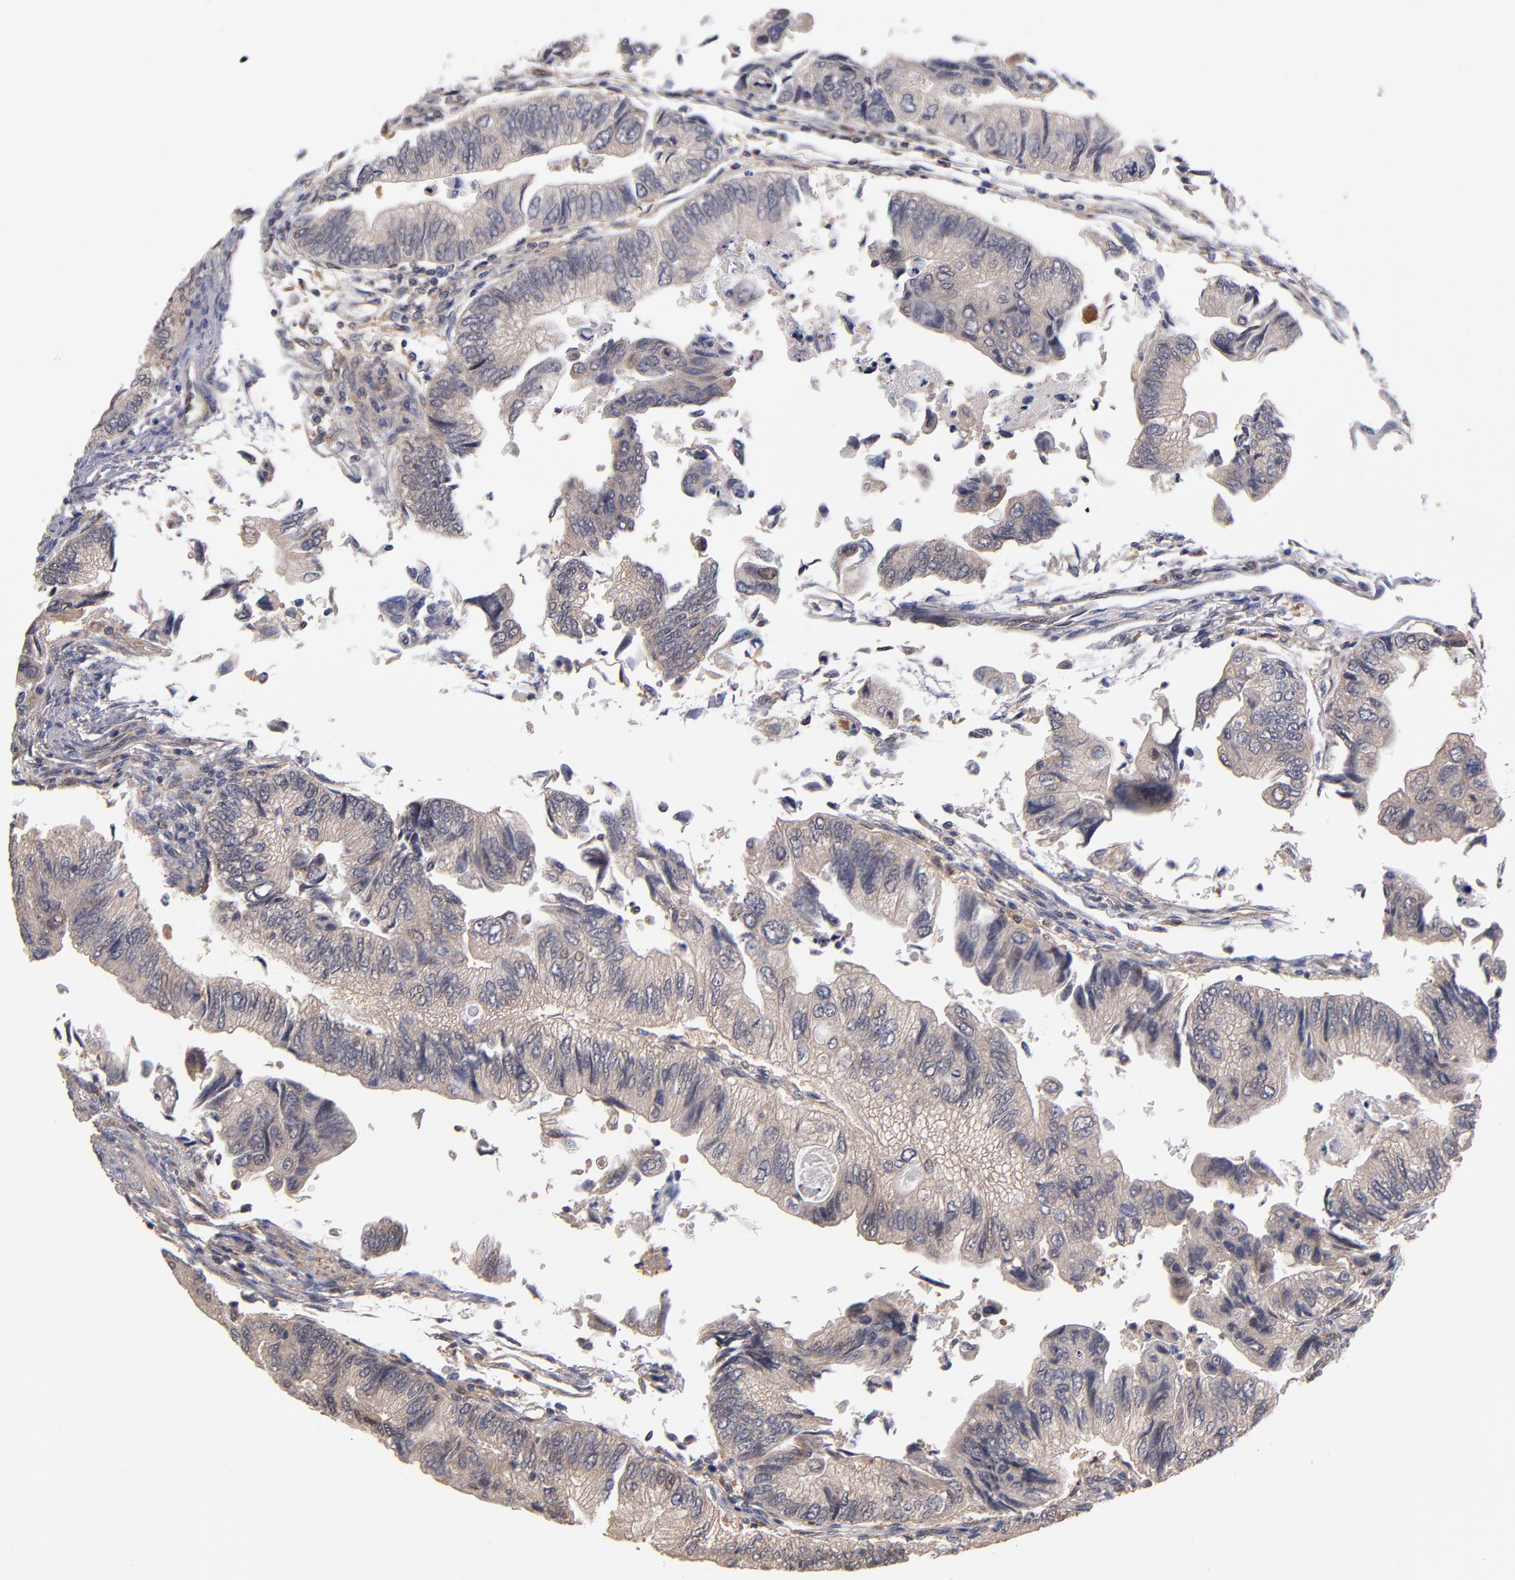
{"staining": {"intensity": "weak", "quantity": ">75%", "location": "cytoplasmic/membranous"}, "tissue": "colorectal cancer", "cell_type": "Tumor cells", "image_type": "cancer", "snomed": [{"axis": "morphology", "description": "Adenocarcinoma, NOS"}, {"axis": "topography", "description": "Colon"}], "caption": "Tumor cells exhibit low levels of weak cytoplasmic/membranous expression in approximately >75% of cells in colorectal adenocarcinoma. (DAB IHC, brown staining for protein, blue staining for nuclei).", "gene": "GMFG", "patient": {"sex": "female", "age": 11}}